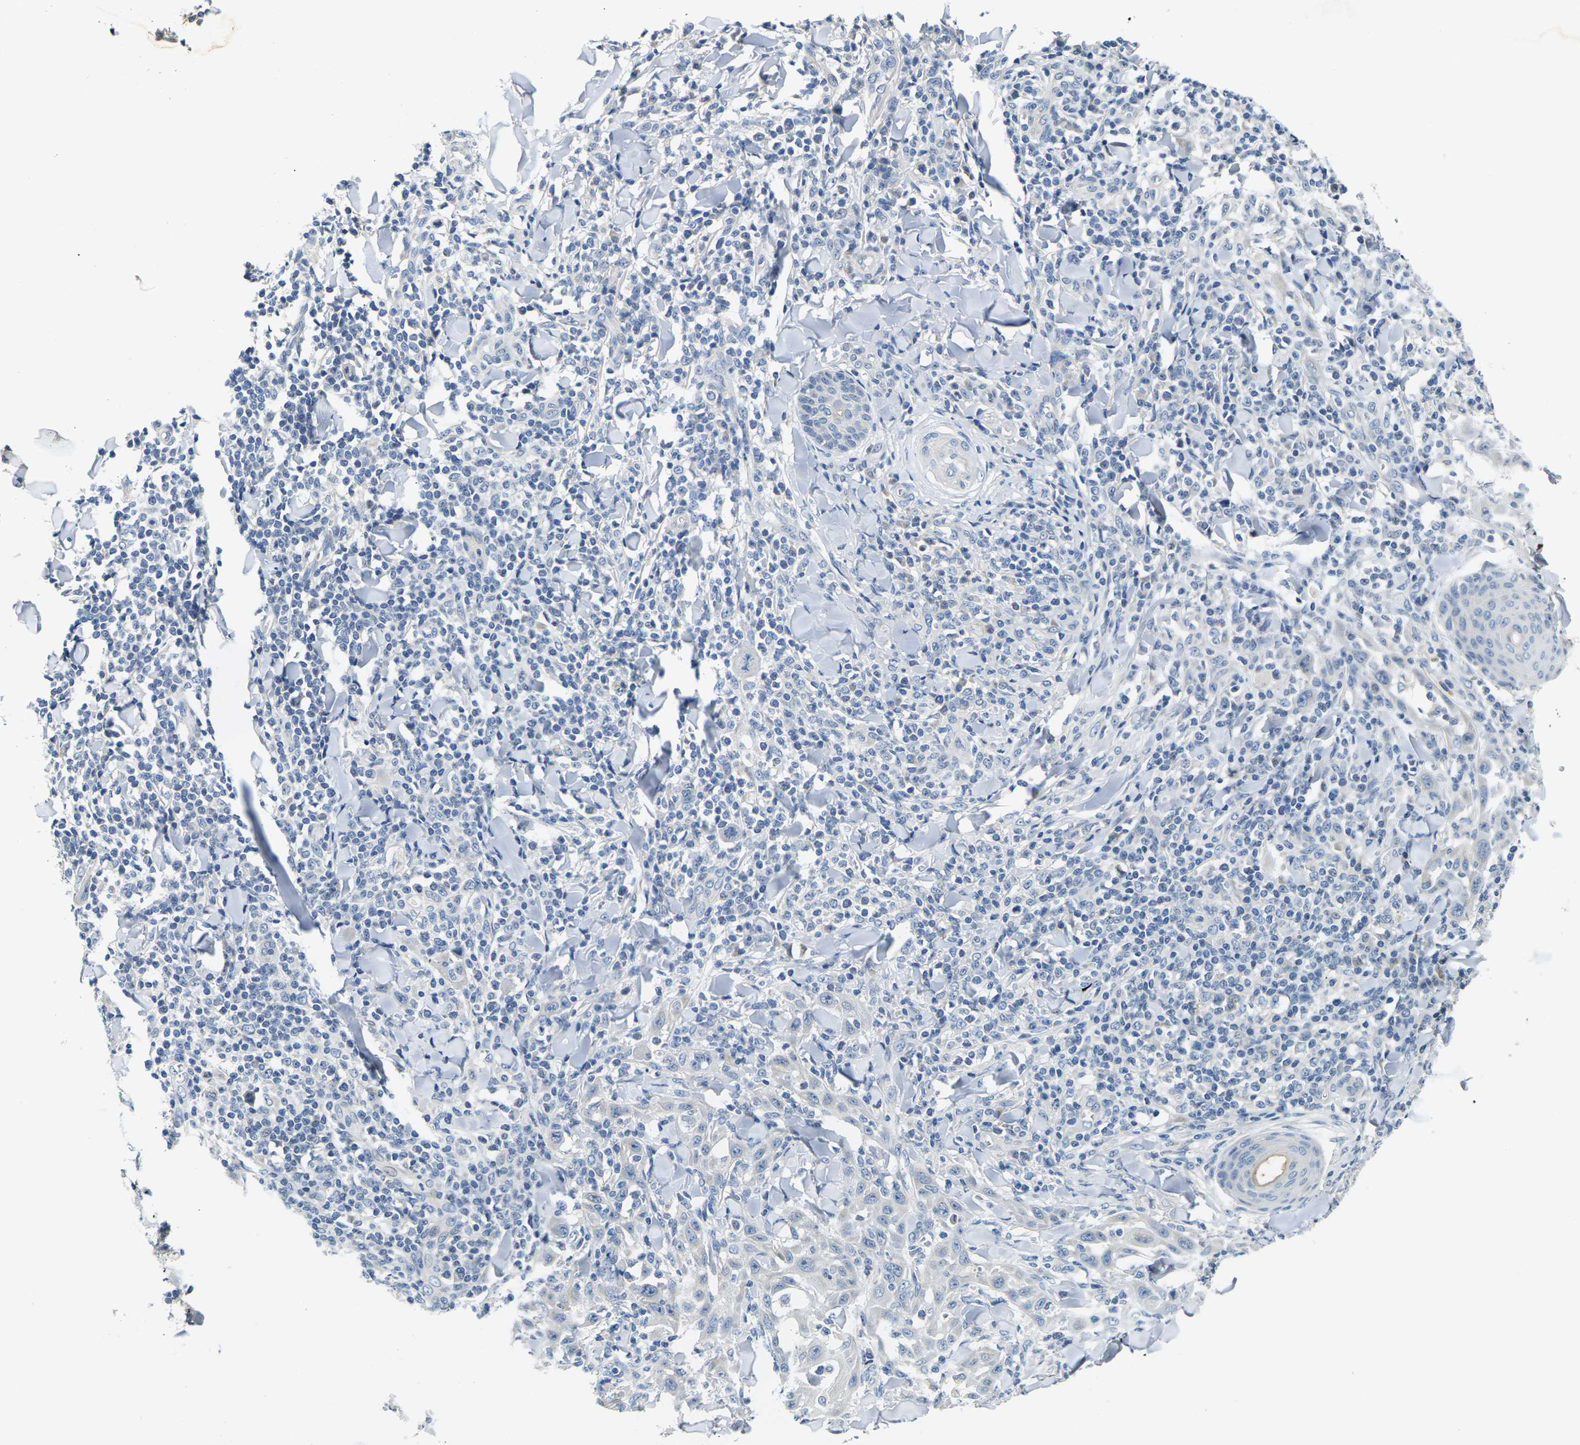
{"staining": {"intensity": "negative", "quantity": "none", "location": "none"}, "tissue": "skin cancer", "cell_type": "Tumor cells", "image_type": "cancer", "snomed": [{"axis": "morphology", "description": "Squamous cell carcinoma, NOS"}, {"axis": "topography", "description": "Skin"}], "caption": "A micrograph of skin cancer stained for a protein displays no brown staining in tumor cells.", "gene": "SHISAL2B", "patient": {"sex": "male", "age": 24}}